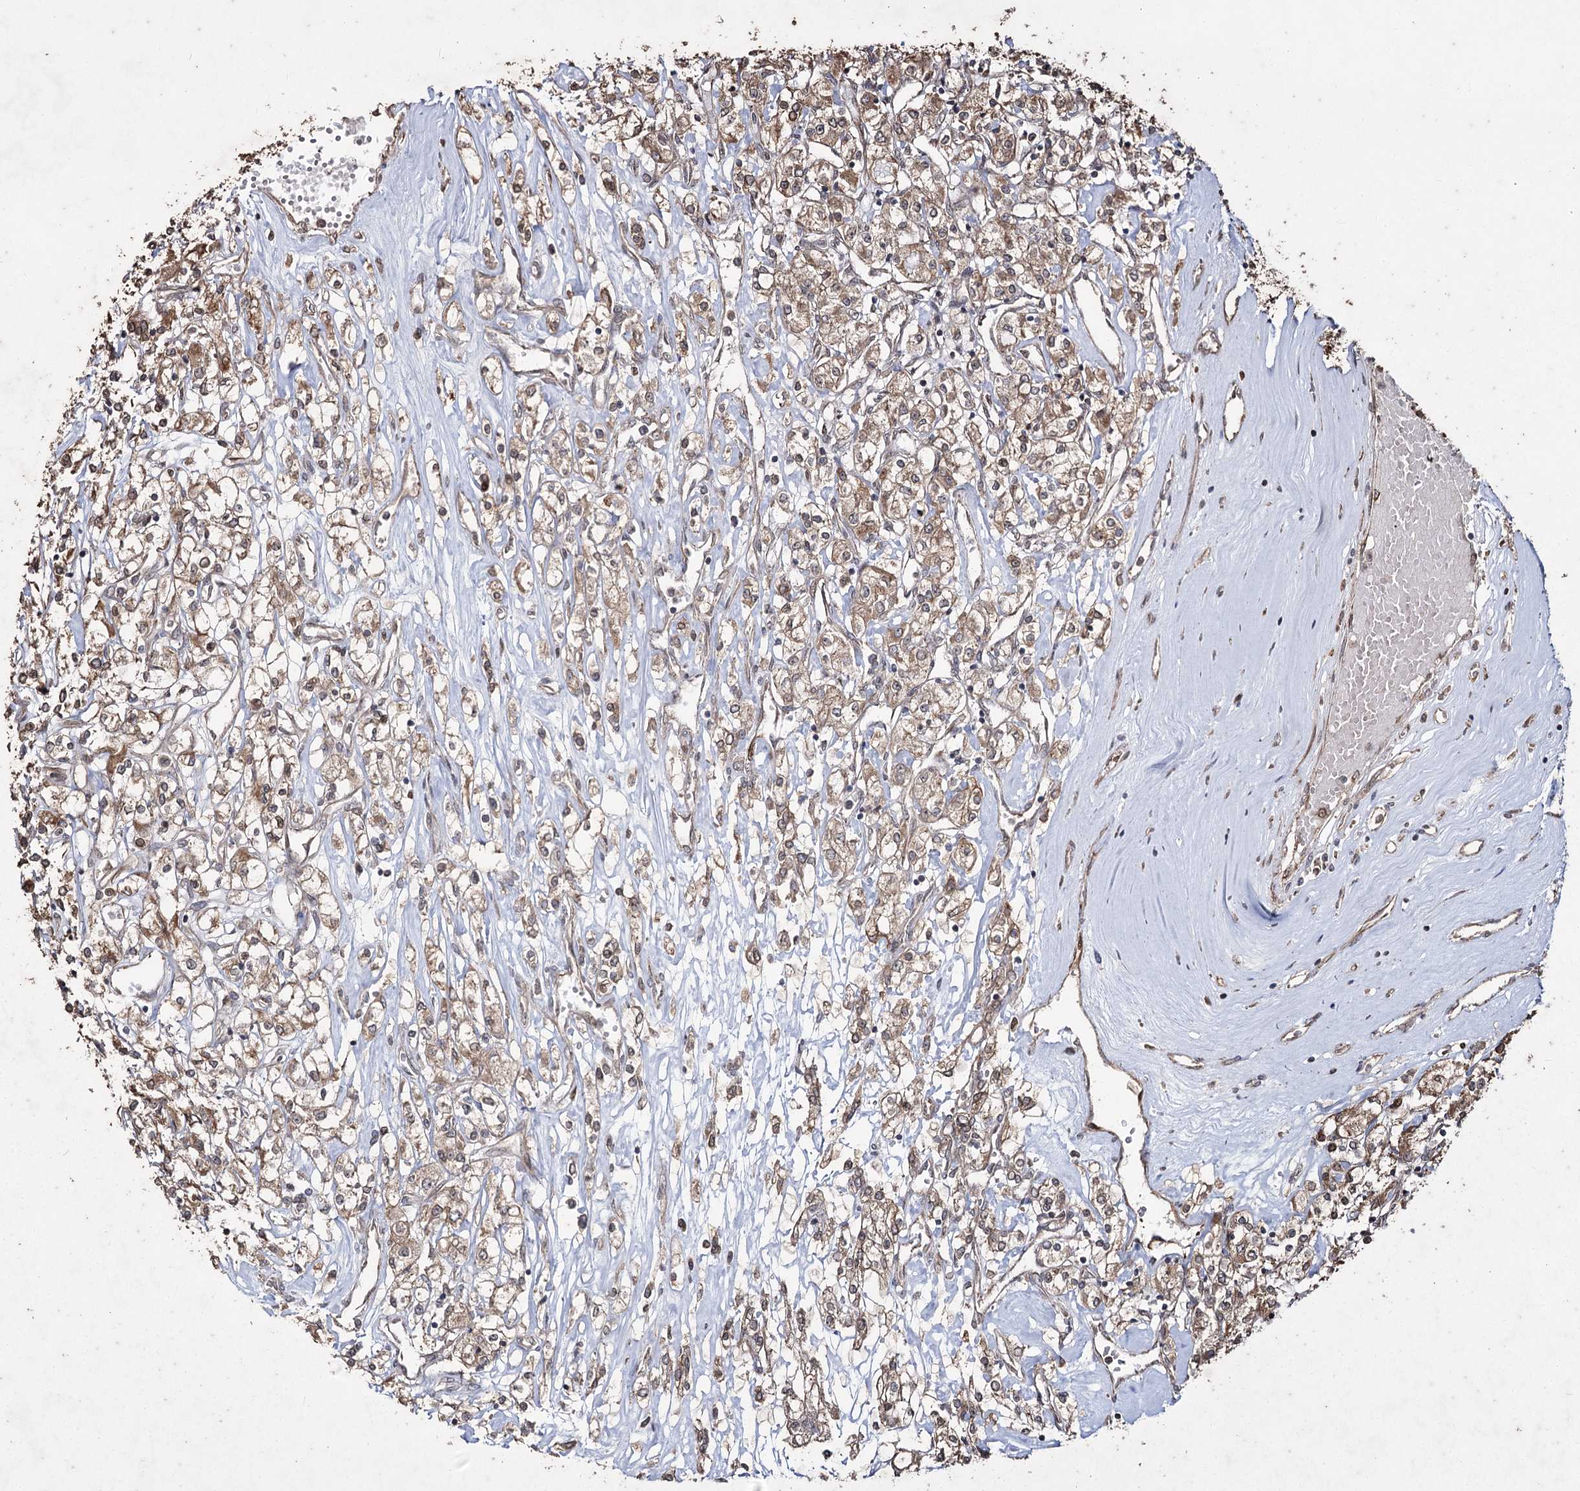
{"staining": {"intensity": "moderate", "quantity": ">75%", "location": "cytoplasmic/membranous"}, "tissue": "renal cancer", "cell_type": "Tumor cells", "image_type": "cancer", "snomed": [{"axis": "morphology", "description": "Adenocarcinoma, NOS"}, {"axis": "topography", "description": "Kidney"}], "caption": "Renal cancer (adenocarcinoma) stained with IHC demonstrates moderate cytoplasmic/membranous expression in about >75% of tumor cells.", "gene": "PRC1", "patient": {"sex": "female", "age": 59}}